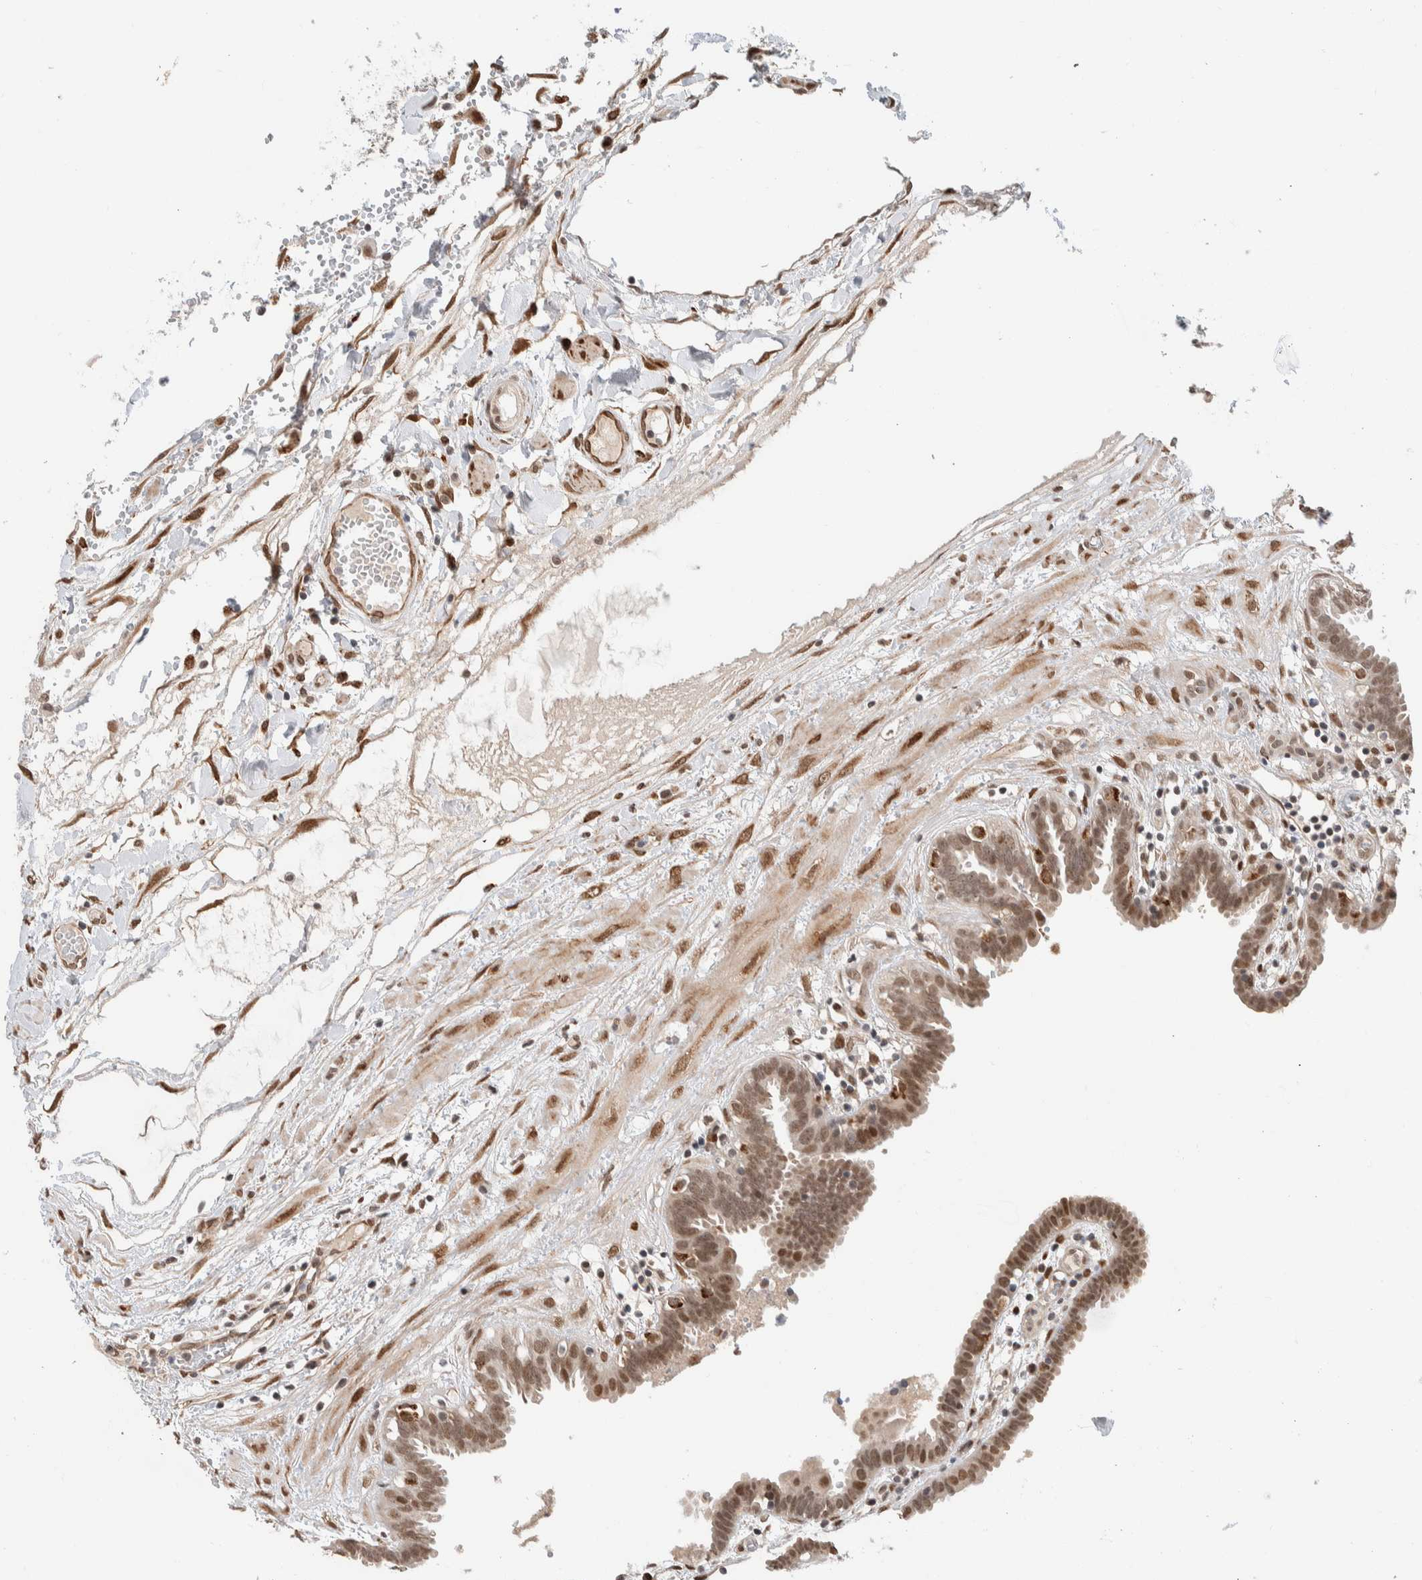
{"staining": {"intensity": "moderate", "quantity": "25%-75%", "location": "cytoplasmic/membranous,nuclear"}, "tissue": "fallopian tube", "cell_type": "Glandular cells", "image_type": "normal", "snomed": [{"axis": "morphology", "description": "Normal tissue, NOS"}, {"axis": "topography", "description": "Fallopian tube"}, {"axis": "topography", "description": "Placenta"}], "caption": "Human fallopian tube stained with a brown dye exhibits moderate cytoplasmic/membranous,nuclear positive expression in about 25%-75% of glandular cells.", "gene": "TNRC18", "patient": {"sex": "female", "age": 32}}